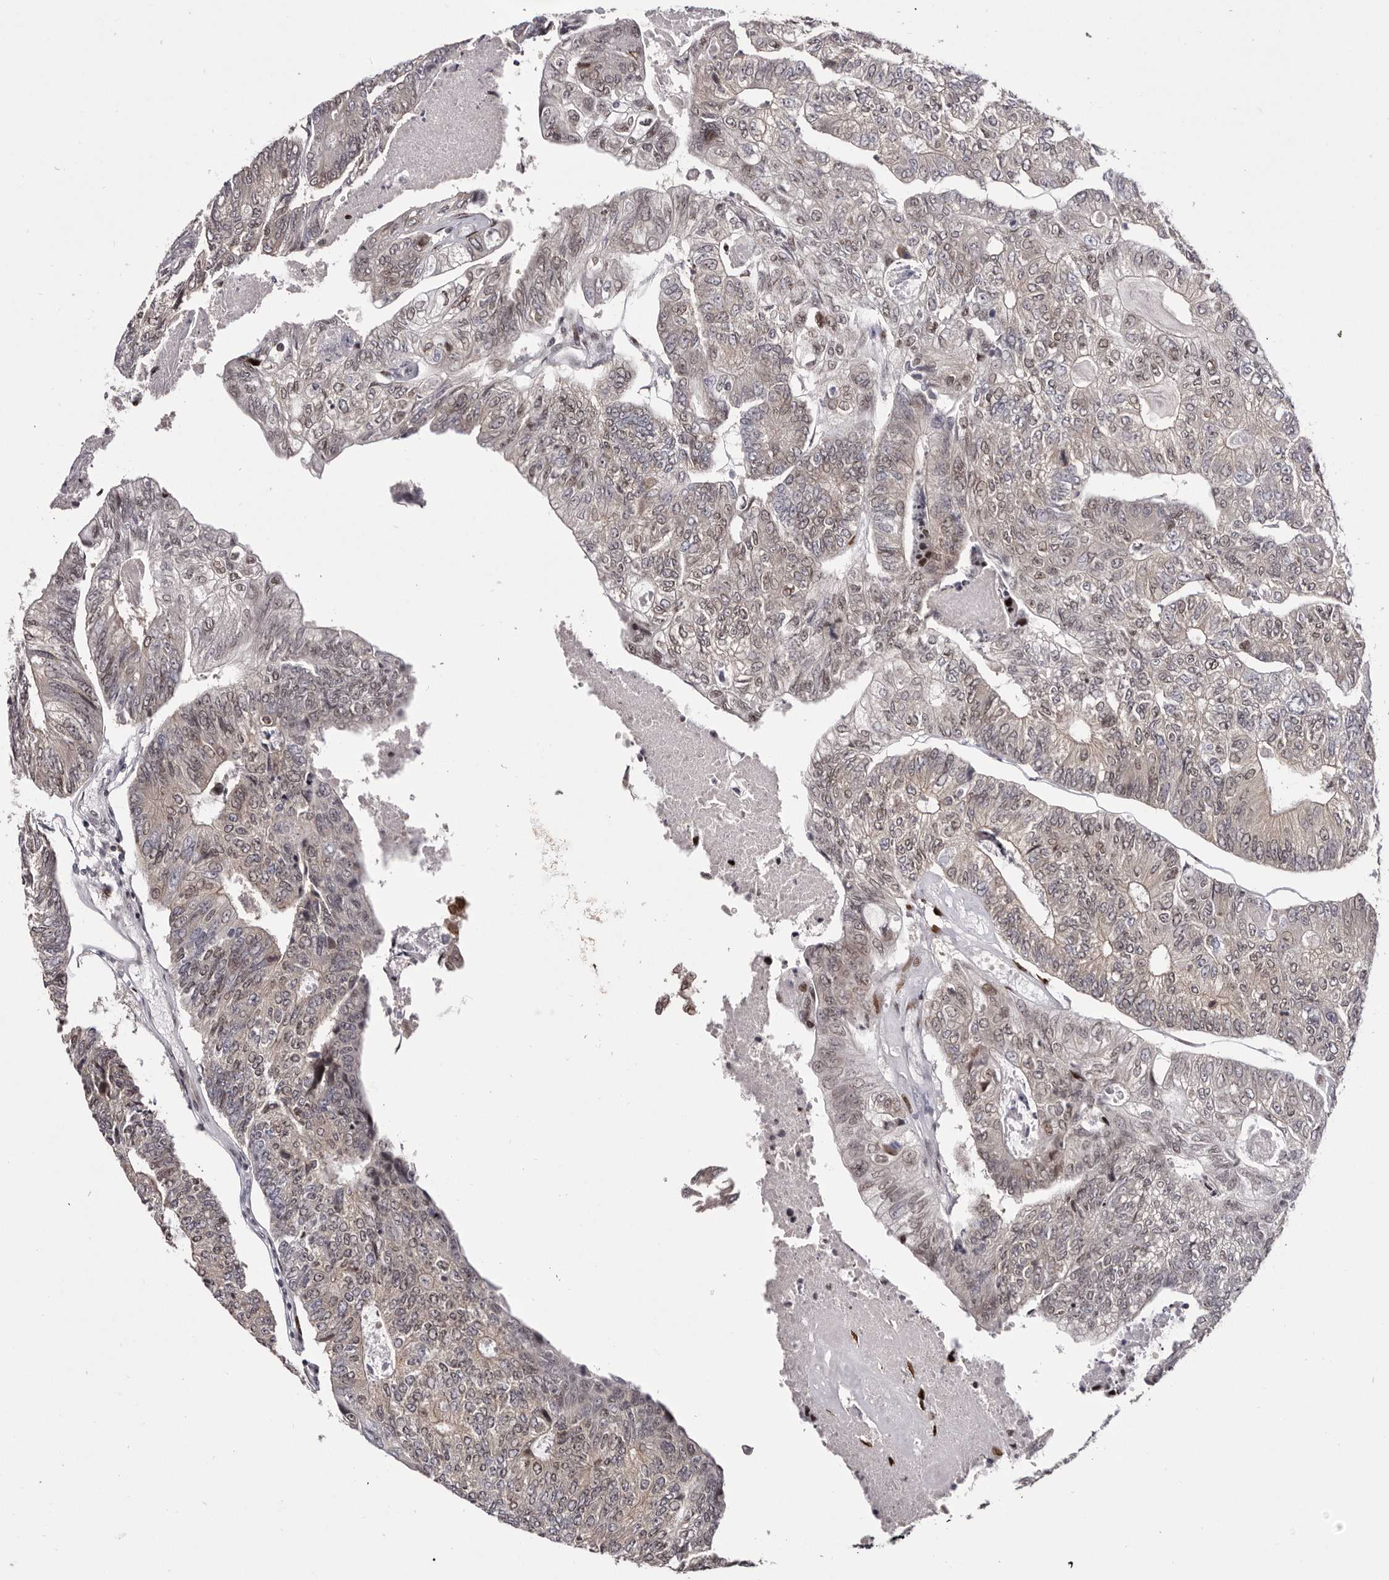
{"staining": {"intensity": "moderate", "quantity": "25%-75%", "location": "cytoplasmic/membranous,nuclear"}, "tissue": "colorectal cancer", "cell_type": "Tumor cells", "image_type": "cancer", "snomed": [{"axis": "morphology", "description": "Adenocarcinoma, NOS"}, {"axis": "topography", "description": "Colon"}], "caption": "The photomicrograph reveals staining of colorectal cancer, revealing moderate cytoplasmic/membranous and nuclear protein expression (brown color) within tumor cells.", "gene": "NUP153", "patient": {"sex": "female", "age": 67}}